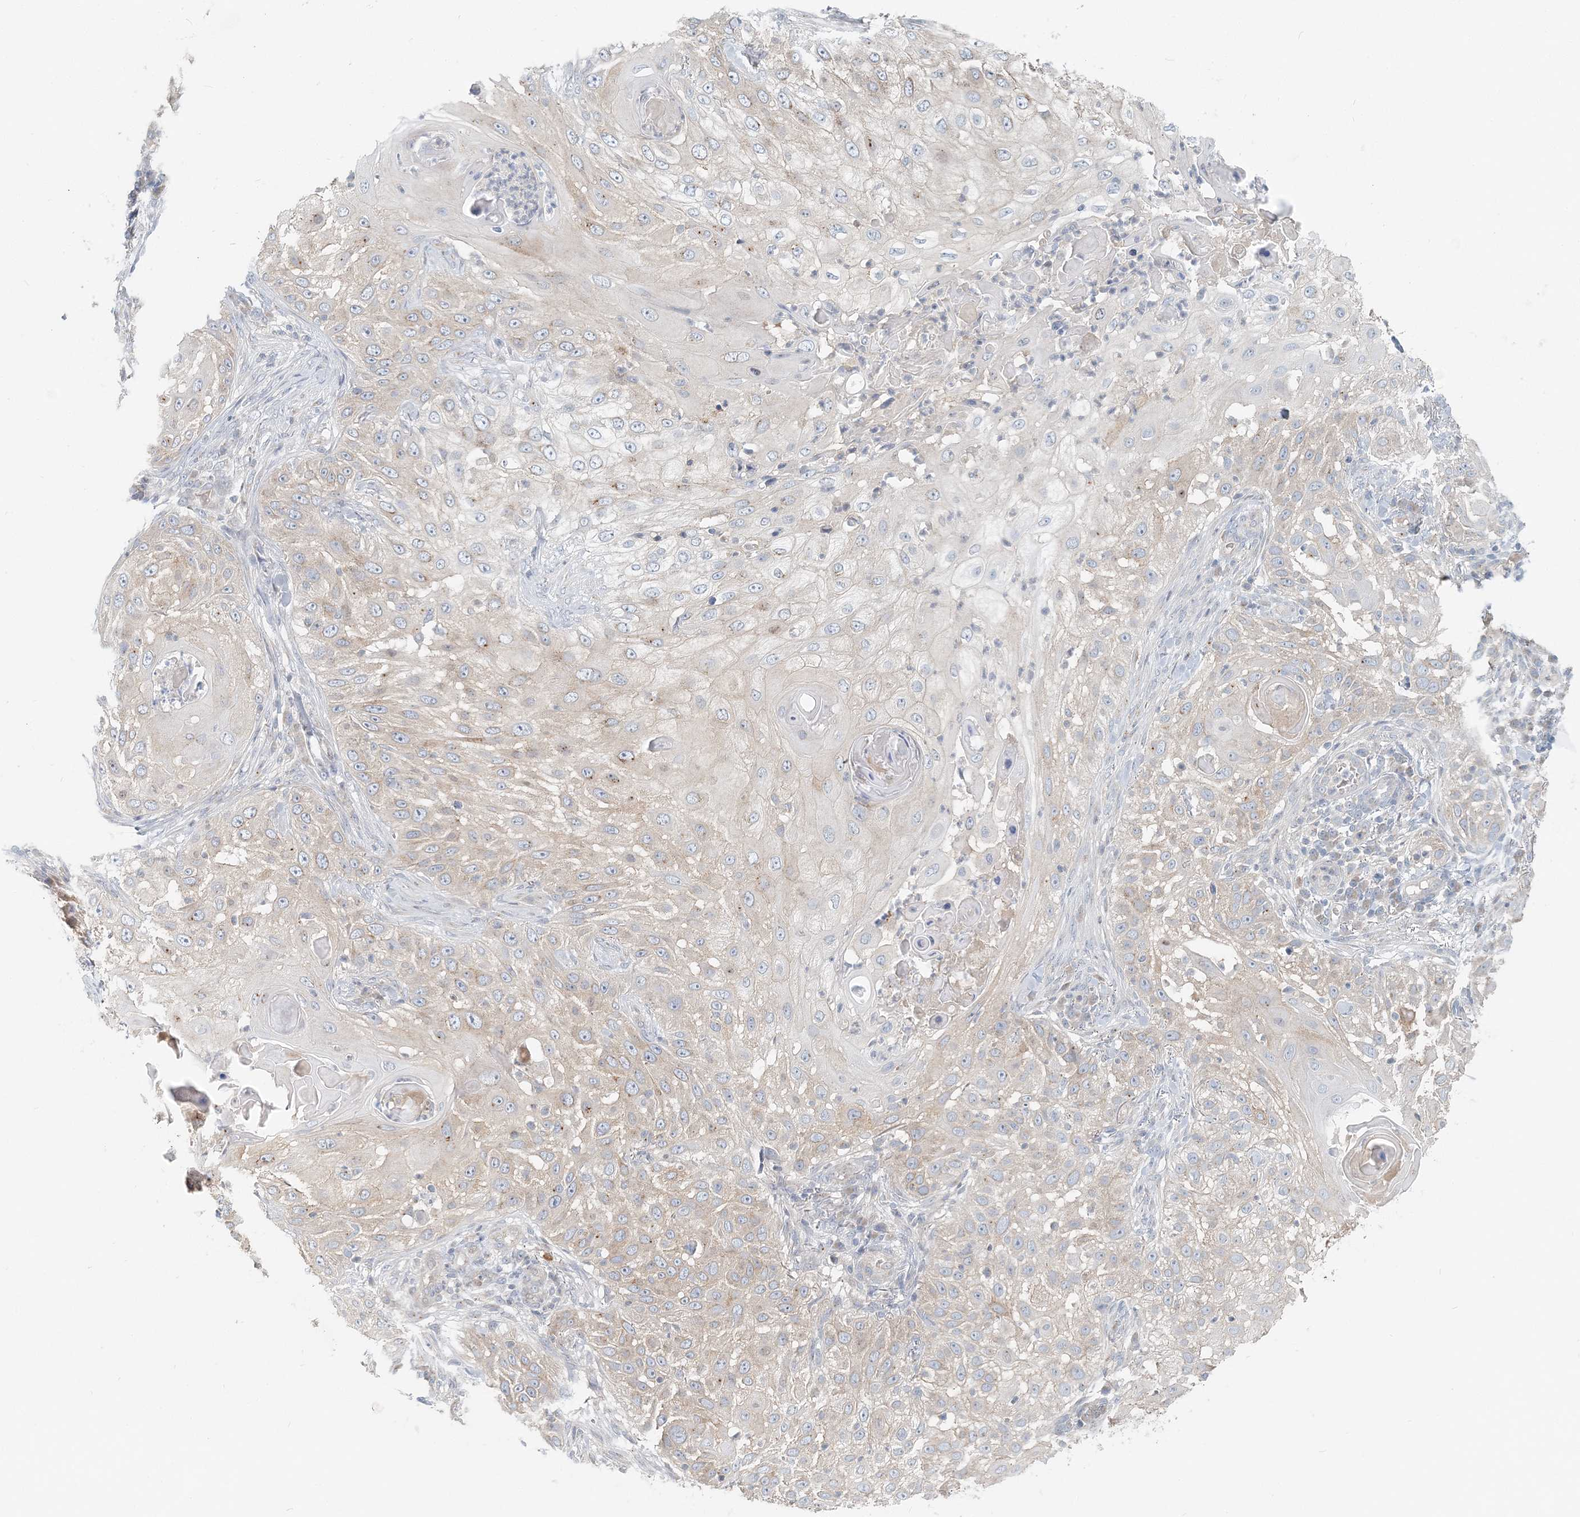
{"staining": {"intensity": "weak", "quantity": "25%-75%", "location": "cytoplasmic/membranous"}, "tissue": "skin cancer", "cell_type": "Tumor cells", "image_type": "cancer", "snomed": [{"axis": "morphology", "description": "Squamous cell carcinoma, NOS"}, {"axis": "topography", "description": "Skin"}], "caption": "Immunohistochemical staining of skin squamous cell carcinoma reveals weak cytoplasmic/membranous protein expression in approximately 25%-75% of tumor cells. Using DAB (3,3'-diaminobenzidine) (brown) and hematoxylin (blue) stains, captured at high magnification using brightfield microscopy.", "gene": "NAA11", "patient": {"sex": "female", "age": 44}}